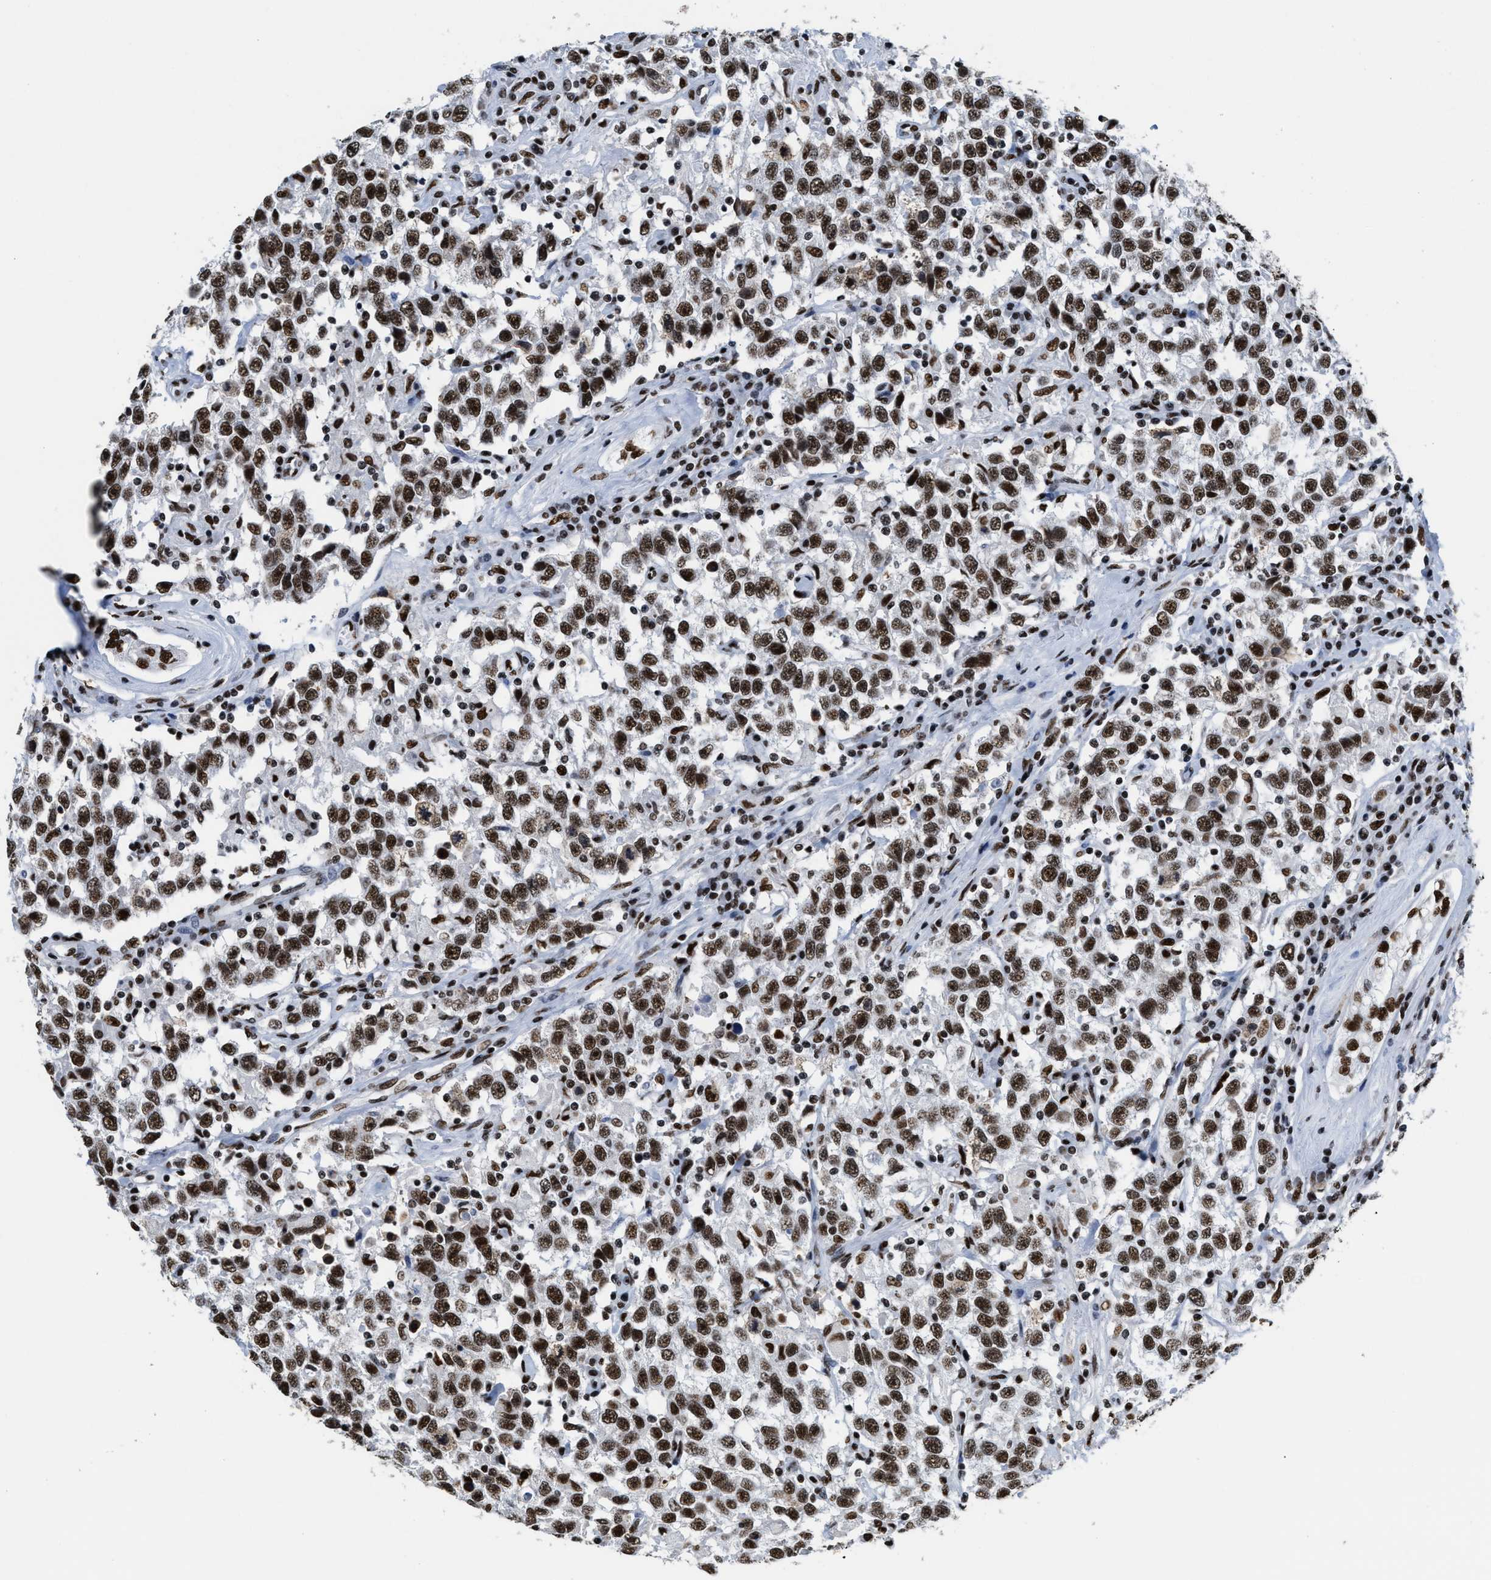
{"staining": {"intensity": "strong", "quantity": ">75%", "location": "nuclear"}, "tissue": "testis cancer", "cell_type": "Tumor cells", "image_type": "cancer", "snomed": [{"axis": "morphology", "description": "Seminoma, NOS"}, {"axis": "topography", "description": "Testis"}], "caption": "High-power microscopy captured an IHC image of testis cancer, revealing strong nuclear expression in approximately >75% of tumor cells.", "gene": "SMARCC2", "patient": {"sex": "male", "age": 41}}